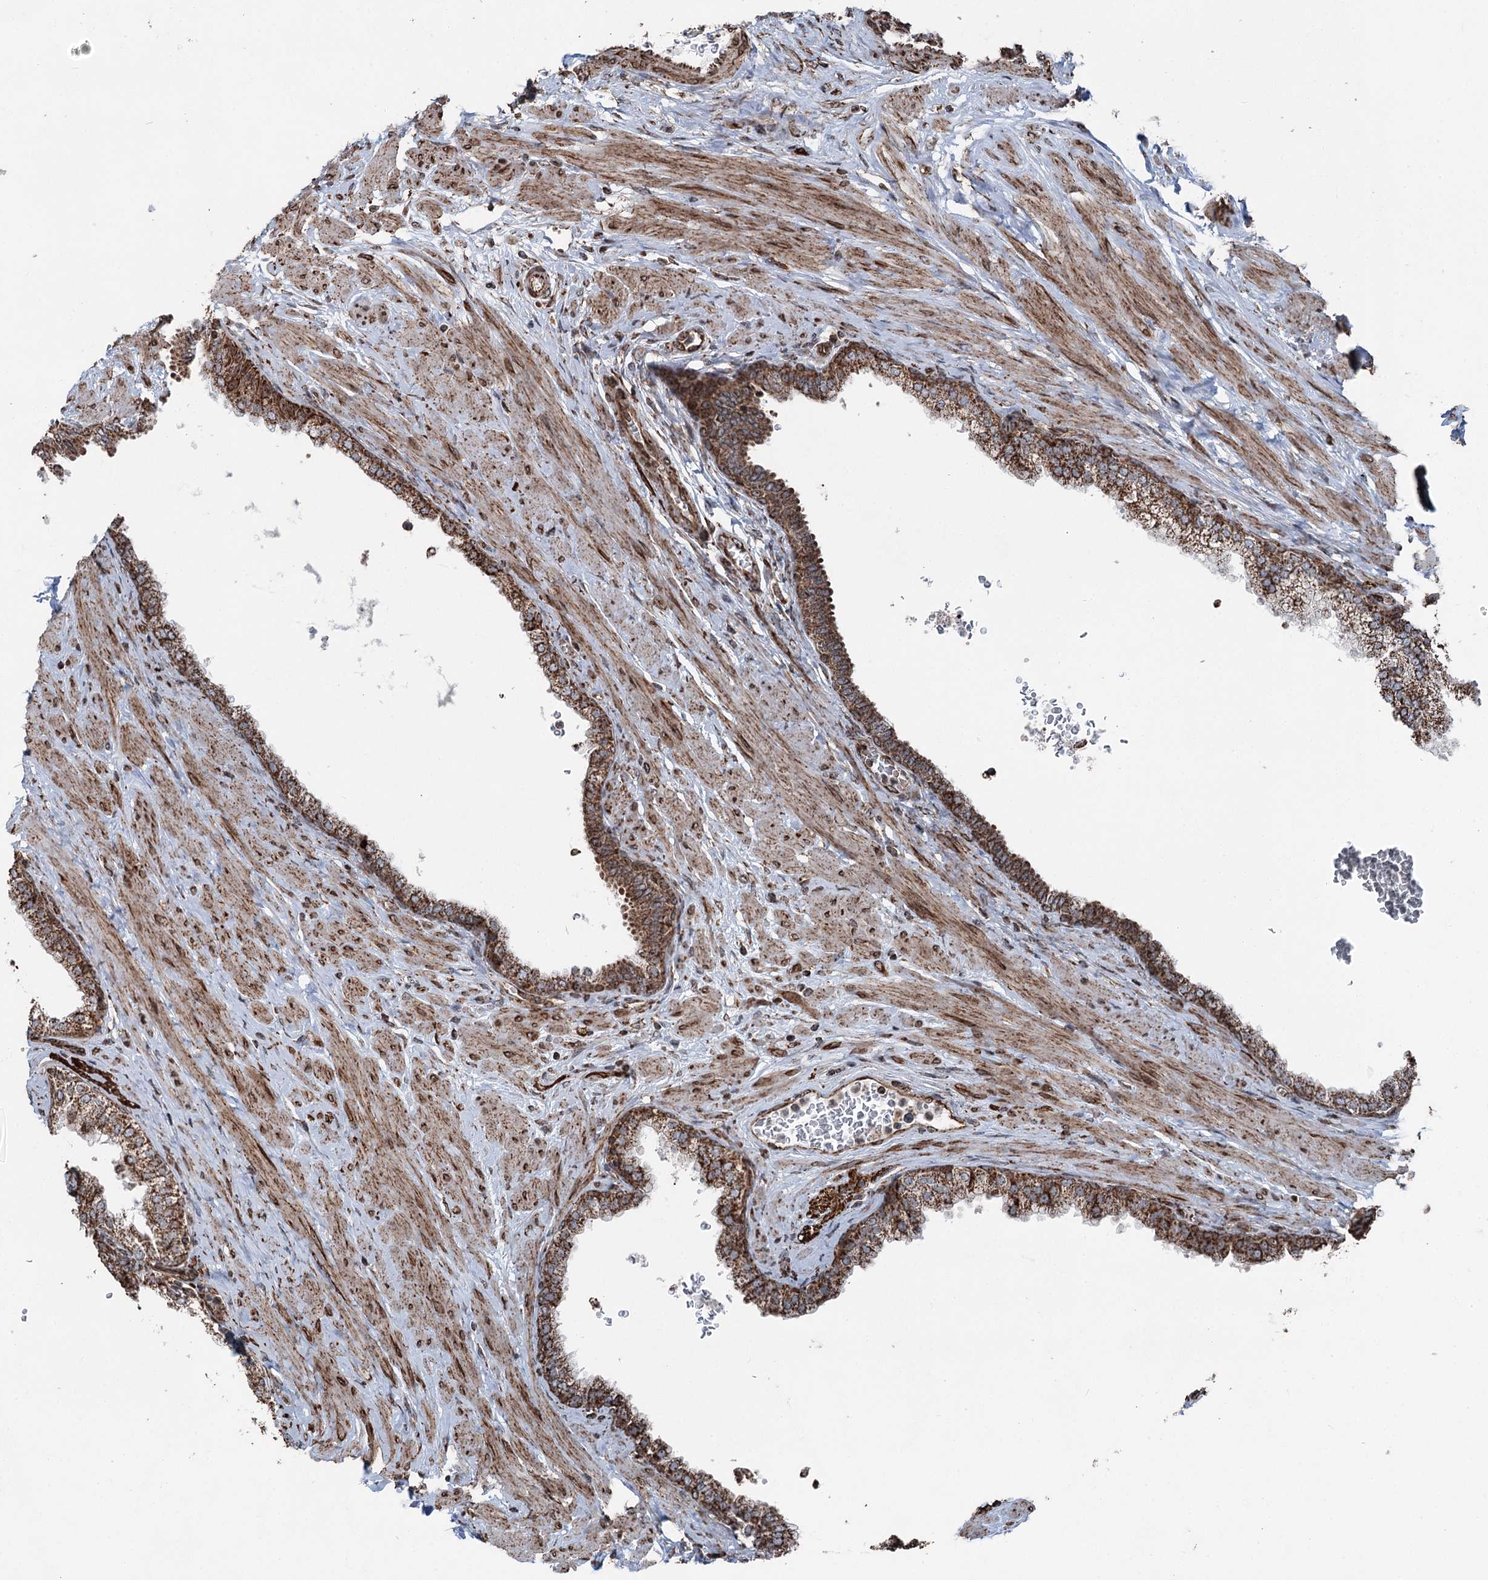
{"staining": {"intensity": "strong", "quantity": ">75%", "location": "cytoplasmic/membranous"}, "tissue": "prostate", "cell_type": "Glandular cells", "image_type": "normal", "snomed": [{"axis": "morphology", "description": "Normal tissue, NOS"}, {"axis": "morphology", "description": "Urothelial carcinoma, Low grade"}, {"axis": "topography", "description": "Urinary bladder"}, {"axis": "topography", "description": "Prostate"}], "caption": "Human prostate stained for a protein (brown) exhibits strong cytoplasmic/membranous positive expression in about >75% of glandular cells.", "gene": "STEEP1", "patient": {"sex": "male", "age": 60}}